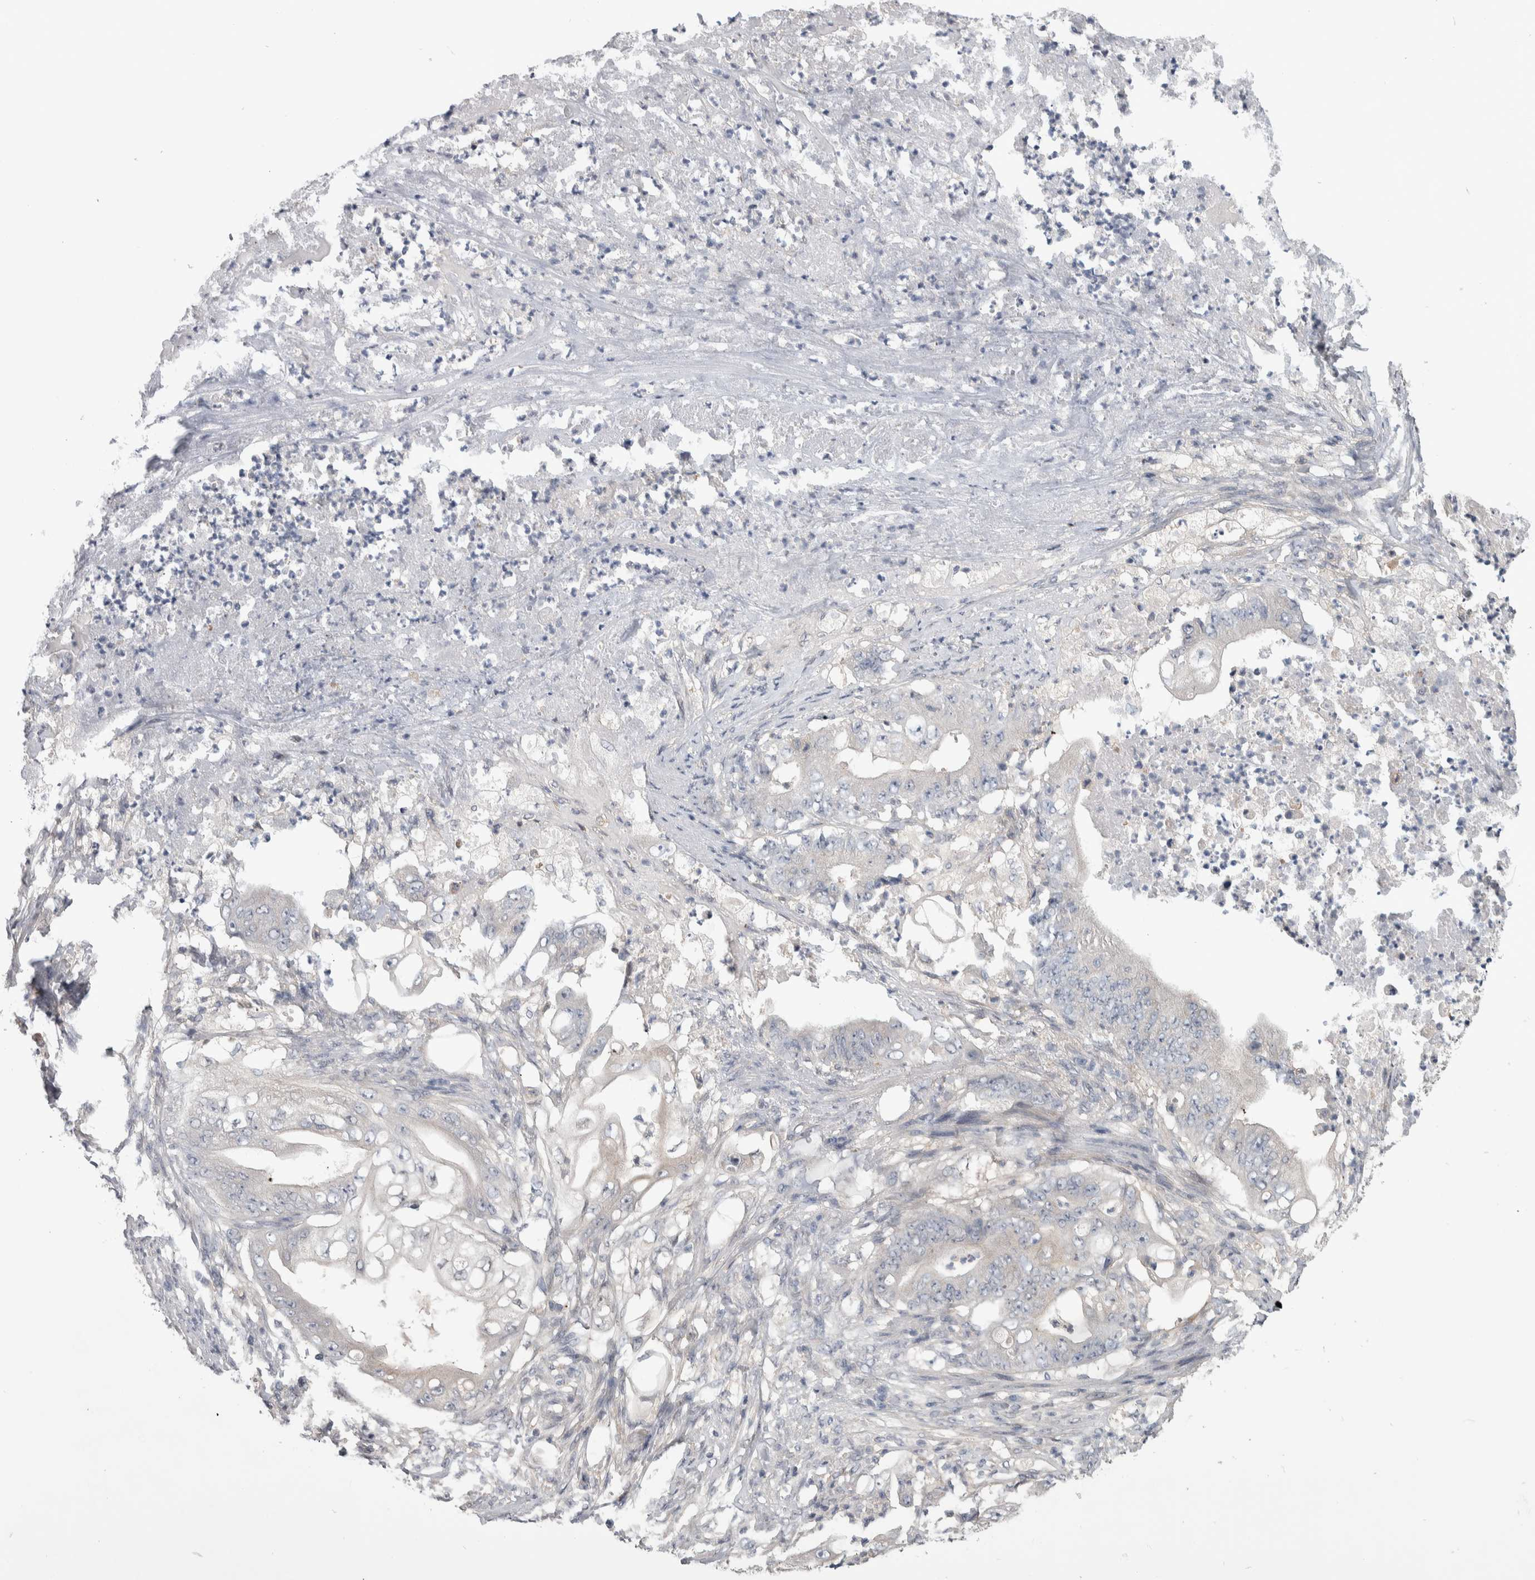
{"staining": {"intensity": "negative", "quantity": "none", "location": "none"}, "tissue": "stomach cancer", "cell_type": "Tumor cells", "image_type": "cancer", "snomed": [{"axis": "morphology", "description": "Adenocarcinoma, NOS"}, {"axis": "topography", "description": "Stomach"}], "caption": "DAB (3,3'-diaminobenzidine) immunohistochemical staining of human stomach adenocarcinoma reveals no significant staining in tumor cells.", "gene": "TAX1BP1", "patient": {"sex": "female", "age": 73}}